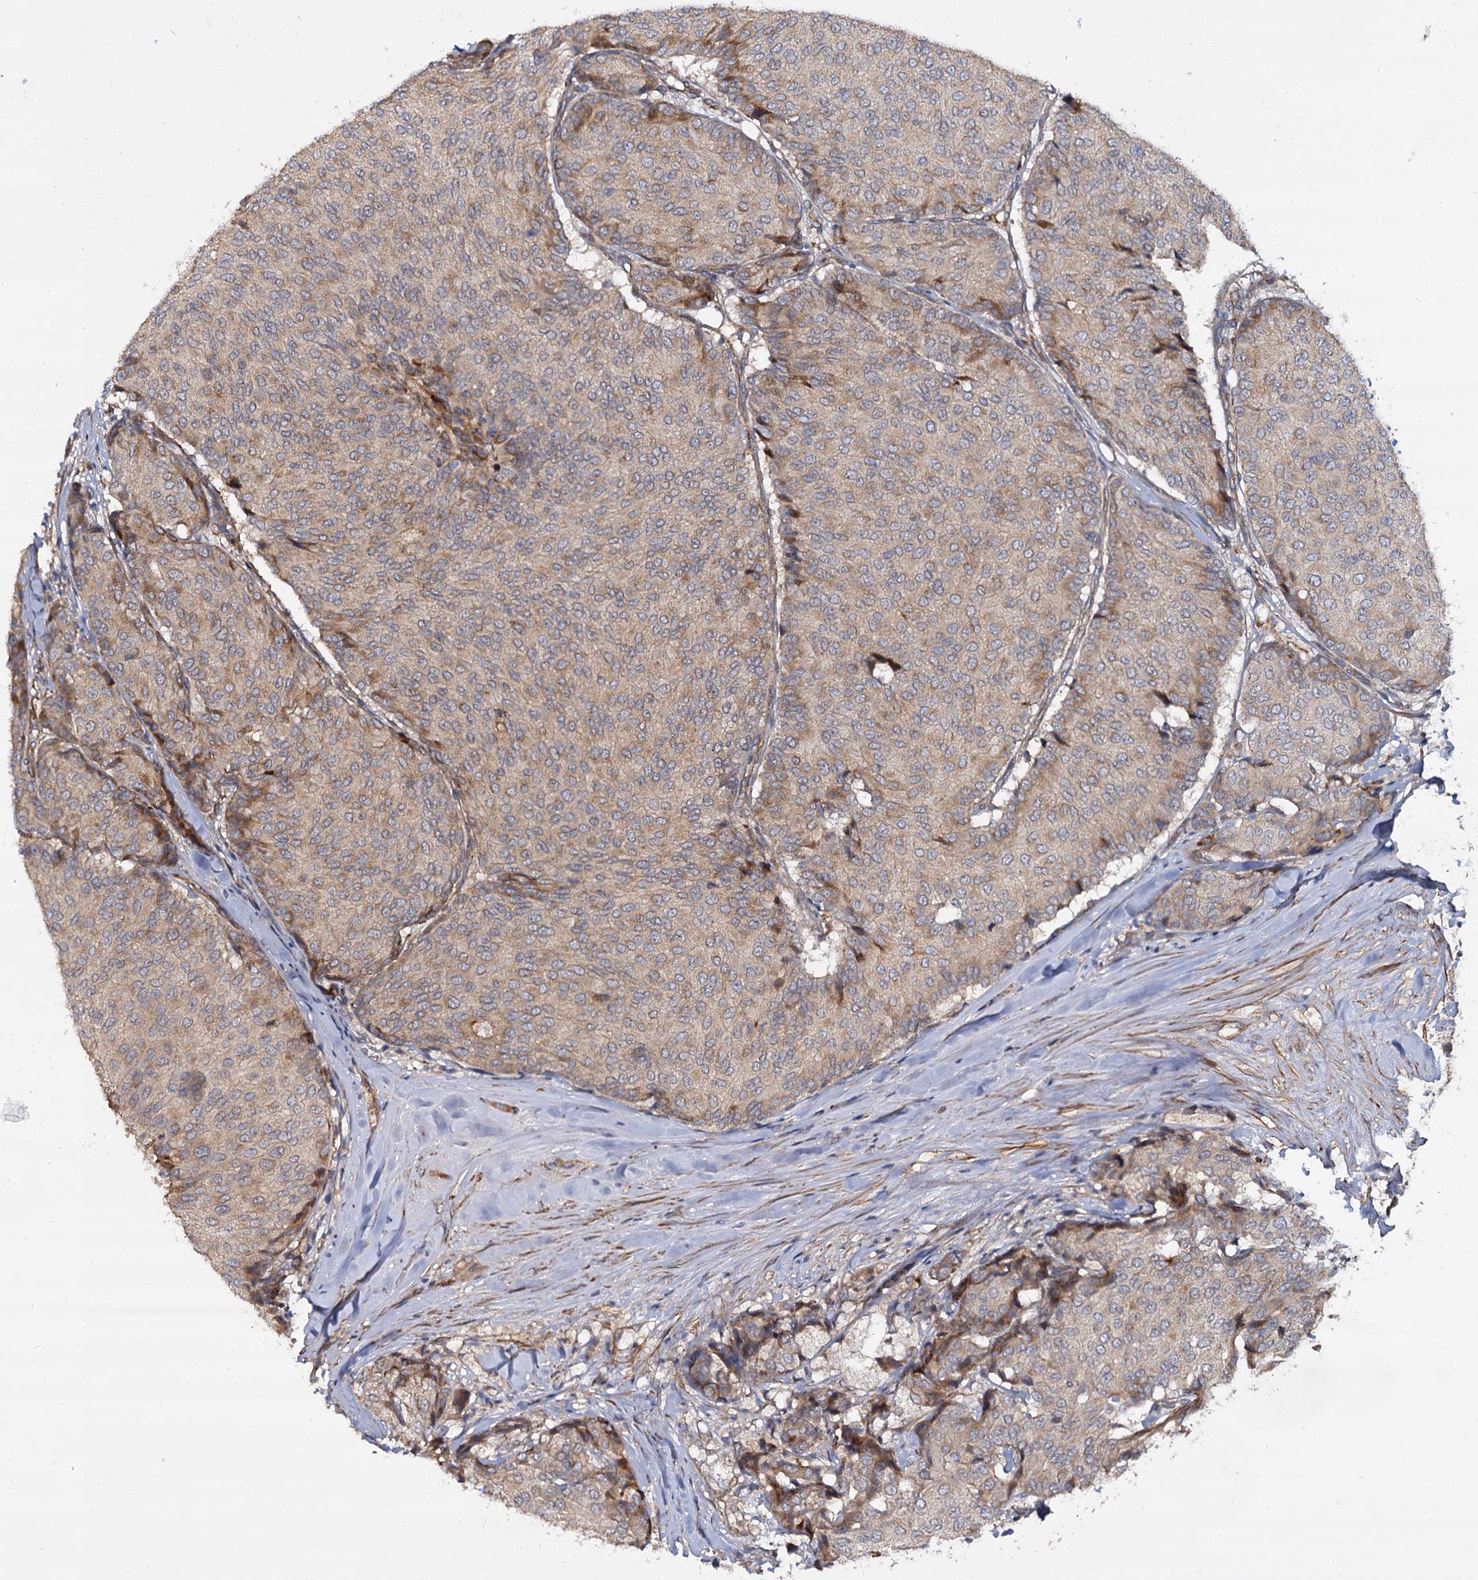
{"staining": {"intensity": "weak", "quantity": ">75%", "location": "cytoplasmic/membranous"}, "tissue": "breast cancer", "cell_type": "Tumor cells", "image_type": "cancer", "snomed": [{"axis": "morphology", "description": "Duct carcinoma"}, {"axis": "topography", "description": "Breast"}], "caption": "DAB immunohistochemical staining of human infiltrating ductal carcinoma (breast) exhibits weak cytoplasmic/membranous protein staining in about >75% of tumor cells. (DAB (3,3'-diaminobenzidine) = brown stain, brightfield microscopy at high magnification).", "gene": "ISM2", "patient": {"sex": "female", "age": 75}}